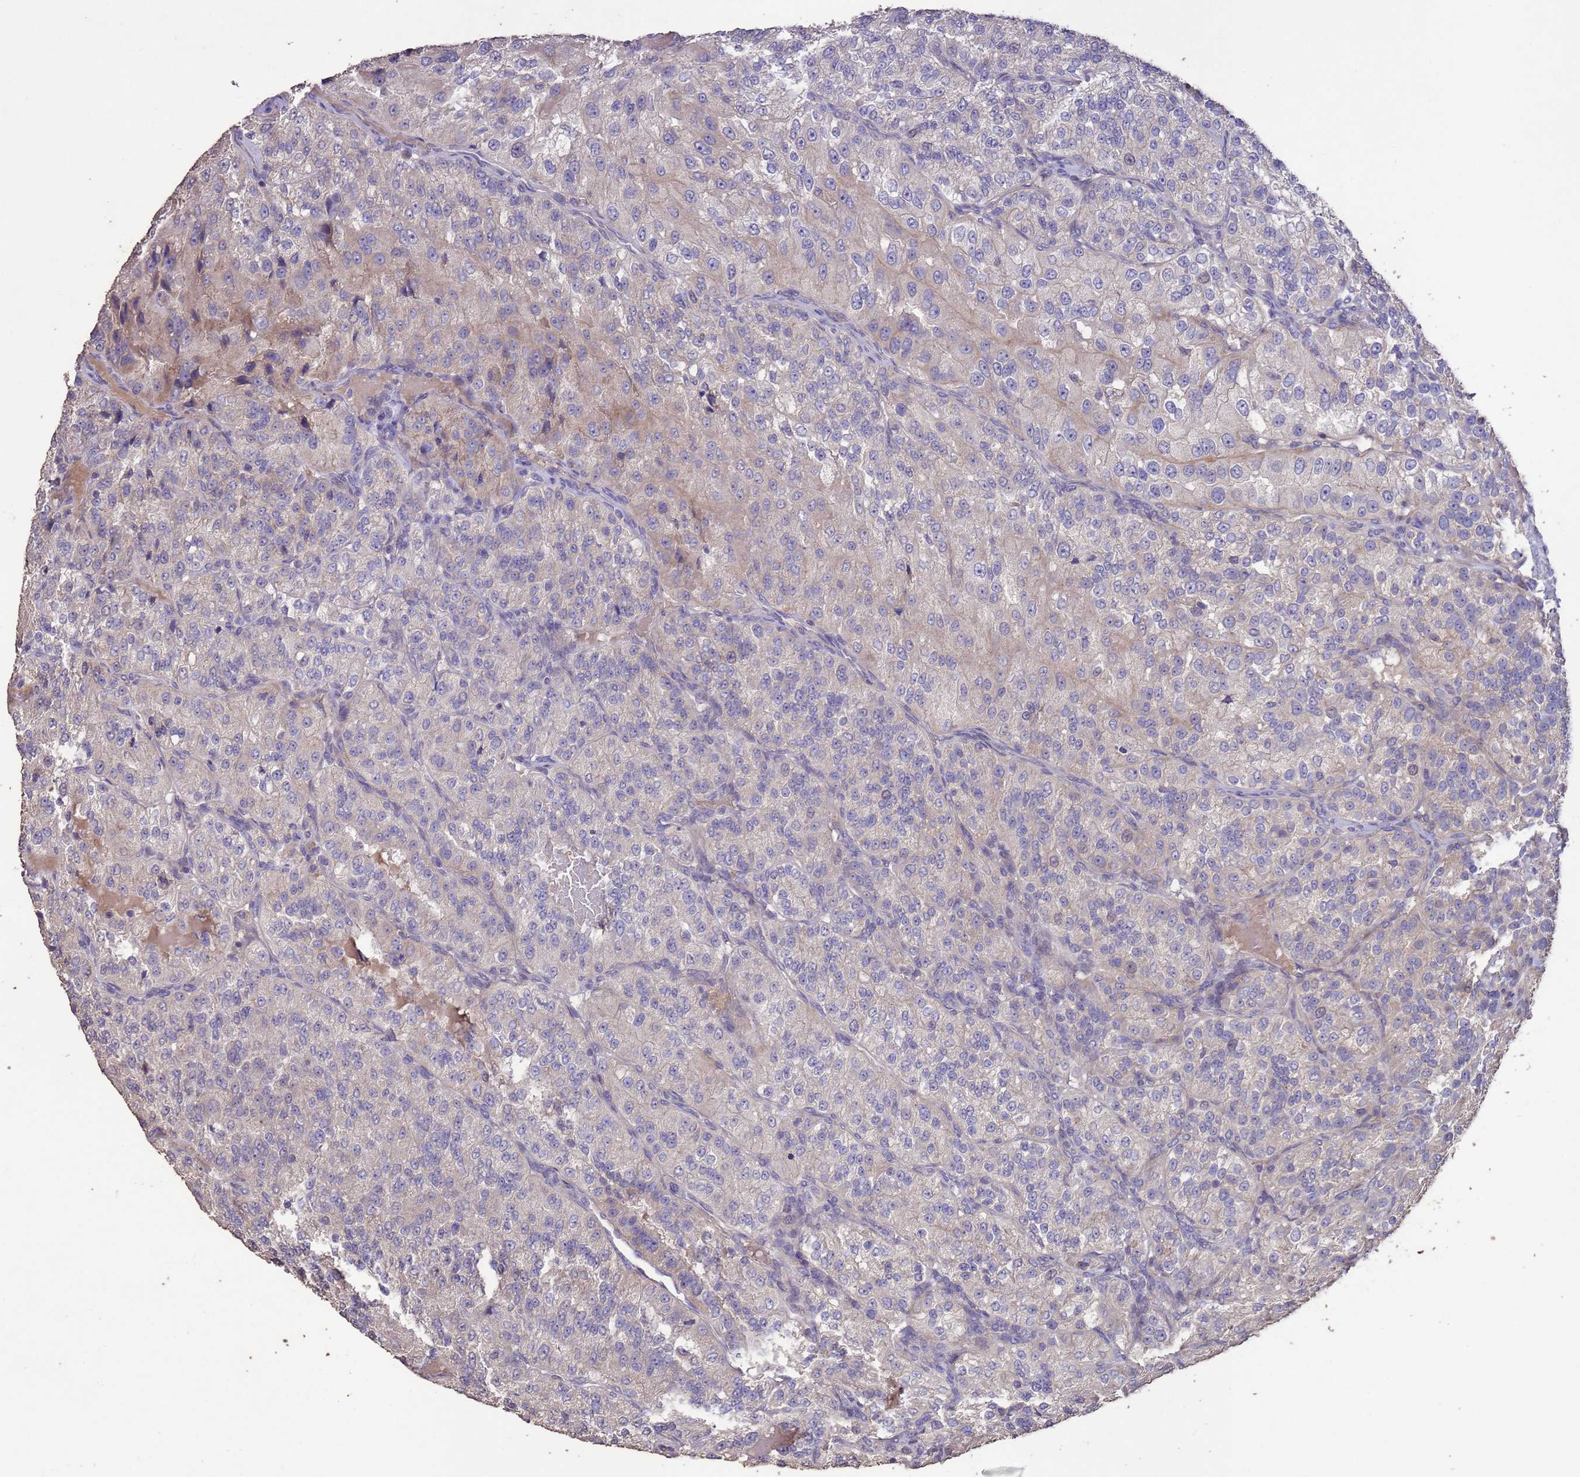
{"staining": {"intensity": "negative", "quantity": "none", "location": "none"}, "tissue": "renal cancer", "cell_type": "Tumor cells", "image_type": "cancer", "snomed": [{"axis": "morphology", "description": "Adenocarcinoma, NOS"}, {"axis": "topography", "description": "Kidney"}], "caption": "This photomicrograph is of adenocarcinoma (renal) stained with immunohistochemistry (IHC) to label a protein in brown with the nuclei are counter-stained blue. There is no positivity in tumor cells.", "gene": "SLC9B2", "patient": {"sex": "female", "age": 63}}